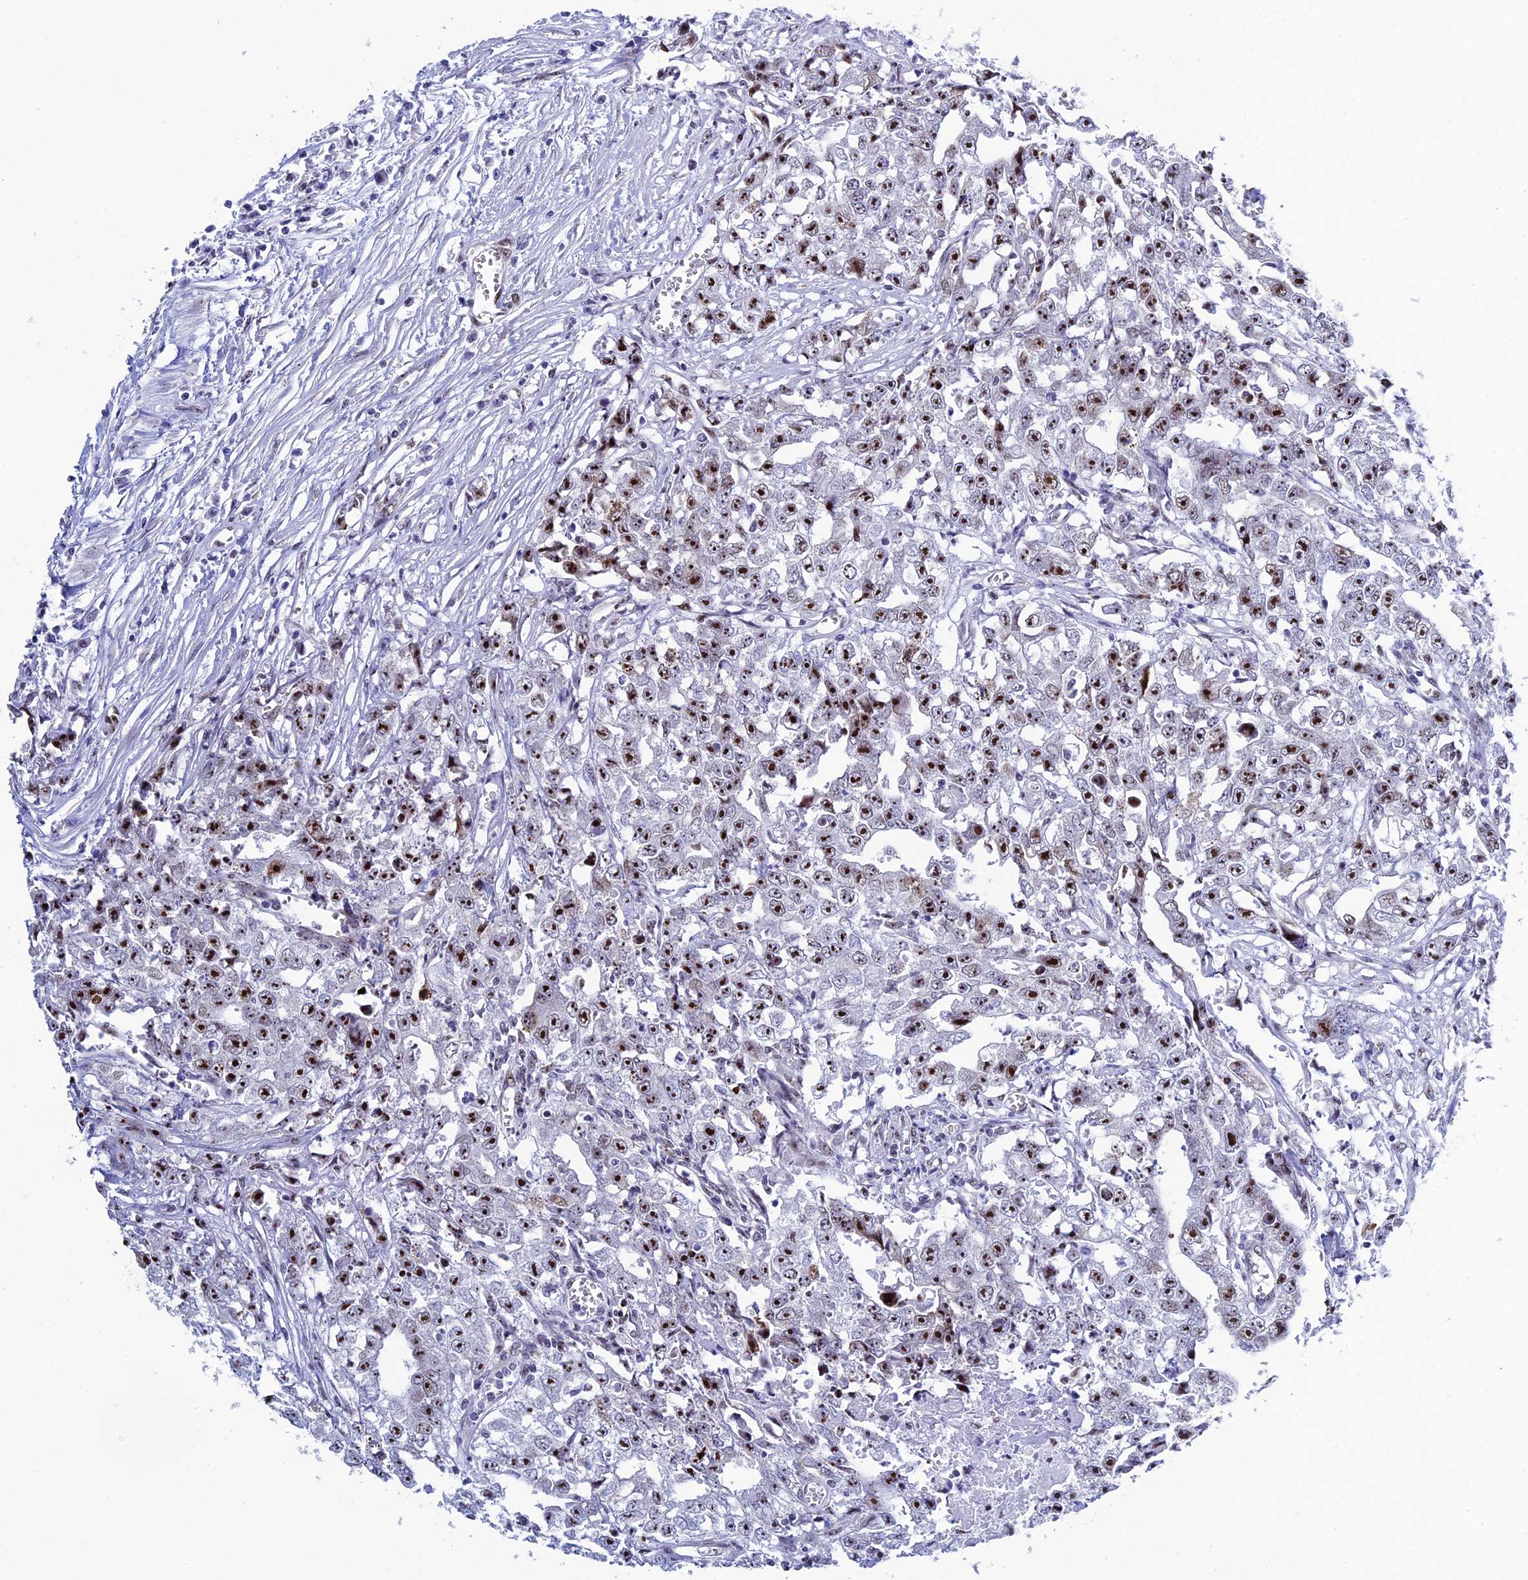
{"staining": {"intensity": "strong", "quantity": ">75%", "location": "nuclear"}, "tissue": "testis cancer", "cell_type": "Tumor cells", "image_type": "cancer", "snomed": [{"axis": "morphology", "description": "Seminoma, NOS"}, {"axis": "morphology", "description": "Carcinoma, Embryonal, NOS"}, {"axis": "topography", "description": "Testis"}], "caption": "Tumor cells demonstrate high levels of strong nuclear expression in about >75% of cells in testis embryonal carcinoma. (Stains: DAB (3,3'-diaminobenzidine) in brown, nuclei in blue, Microscopy: brightfield microscopy at high magnification).", "gene": "CCDC86", "patient": {"sex": "male", "age": 43}}